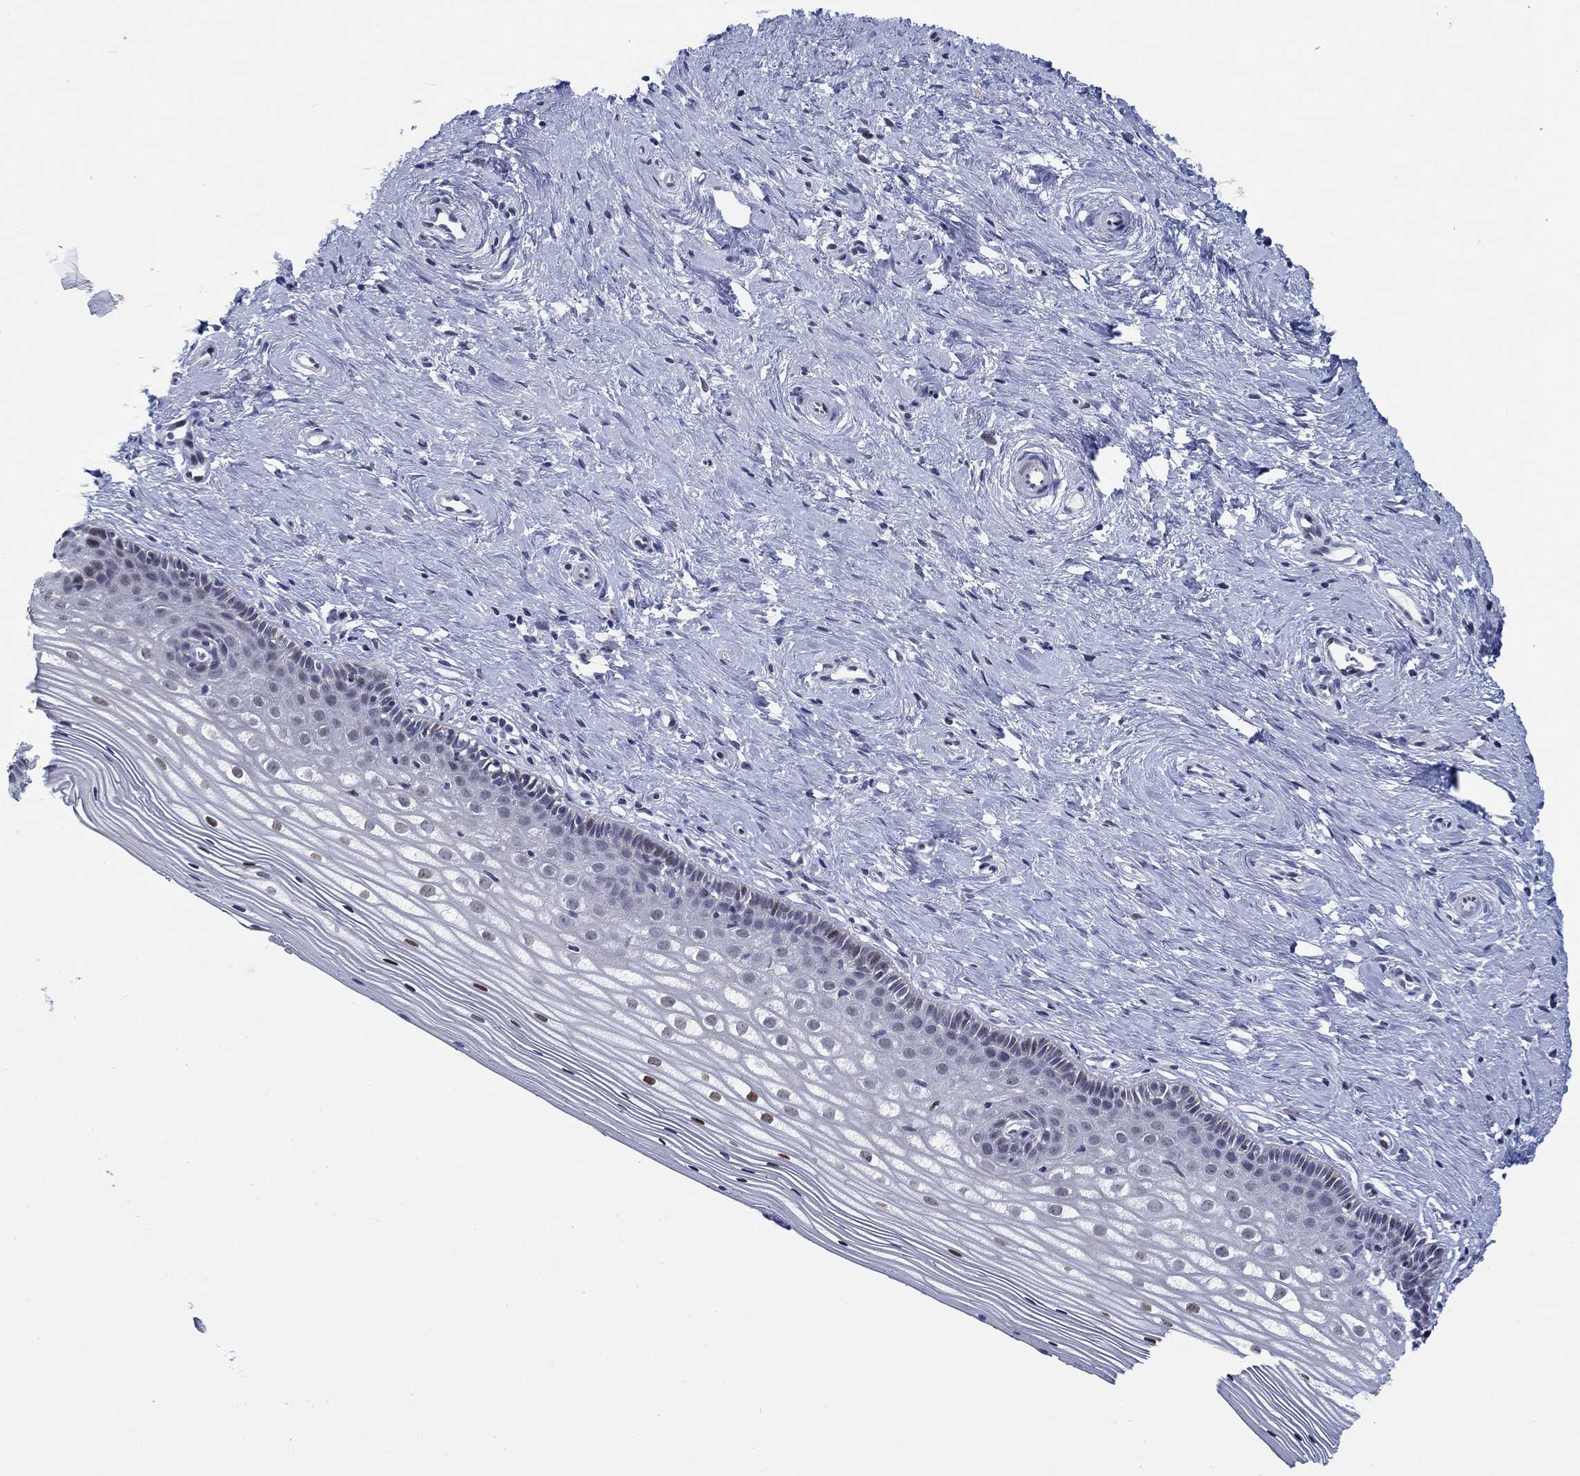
{"staining": {"intensity": "weak", "quantity": "<25%", "location": "nuclear"}, "tissue": "cervix", "cell_type": "Glandular cells", "image_type": "normal", "snomed": [{"axis": "morphology", "description": "Normal tissue, NOS"}, {"axis": "topography", "description": "Cervix"}], "caption": "DAB (3,3'-diaminobenzidine) immunohistochemical staining of unremarkable human cervix reveals no significant expression in glandular cells.", "gene": "NEU3", "patient": {"sex": "female", "age": 40}}